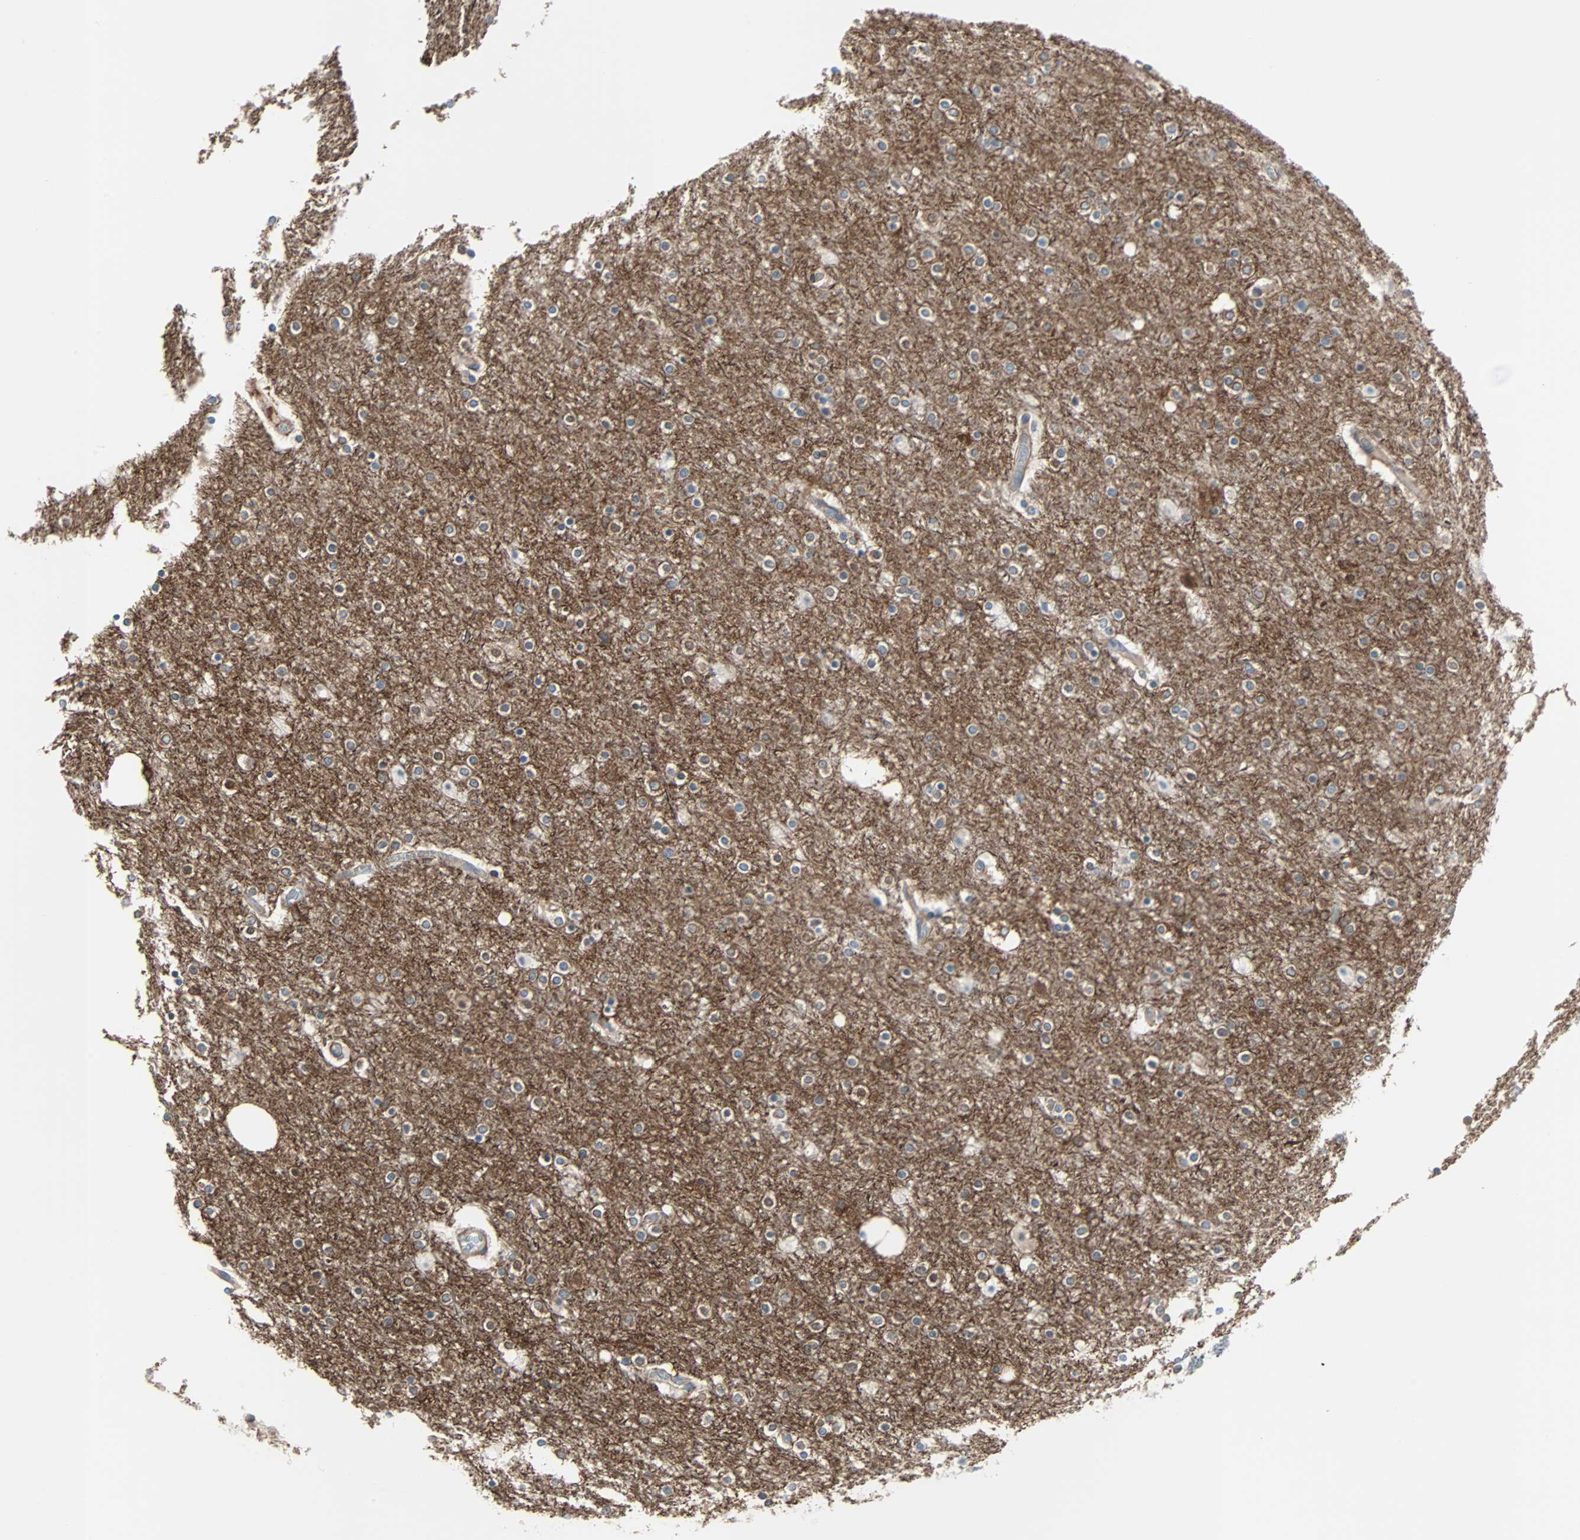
{"staining": {"intensity": "moderate", "quantity": ">75%", "location": "cytoplasmic/membranous"}, "tissue": "cerebral cortex", "cell_type": "Endothelial cells", "image_type": "normal", "snomed": [{"axis": "morphology", "description": "Normal tissue, NOS"}, {"axis": "topography", "description": "Cerebral cortex"}], "caption": "Endothelial cells reveal medium levels of moderate cytoplasmic/membranous positivity in about >75% of cells in normal cerebral cortex. The staining is performed using DAB (3,3'-diaminobenzidine) brown chromogen to label protein expression. The nuclei are counter-stained blue using hematoxylin.", "gene": "EPB41L2", "patient": {"sex": "female", "age": 54}}